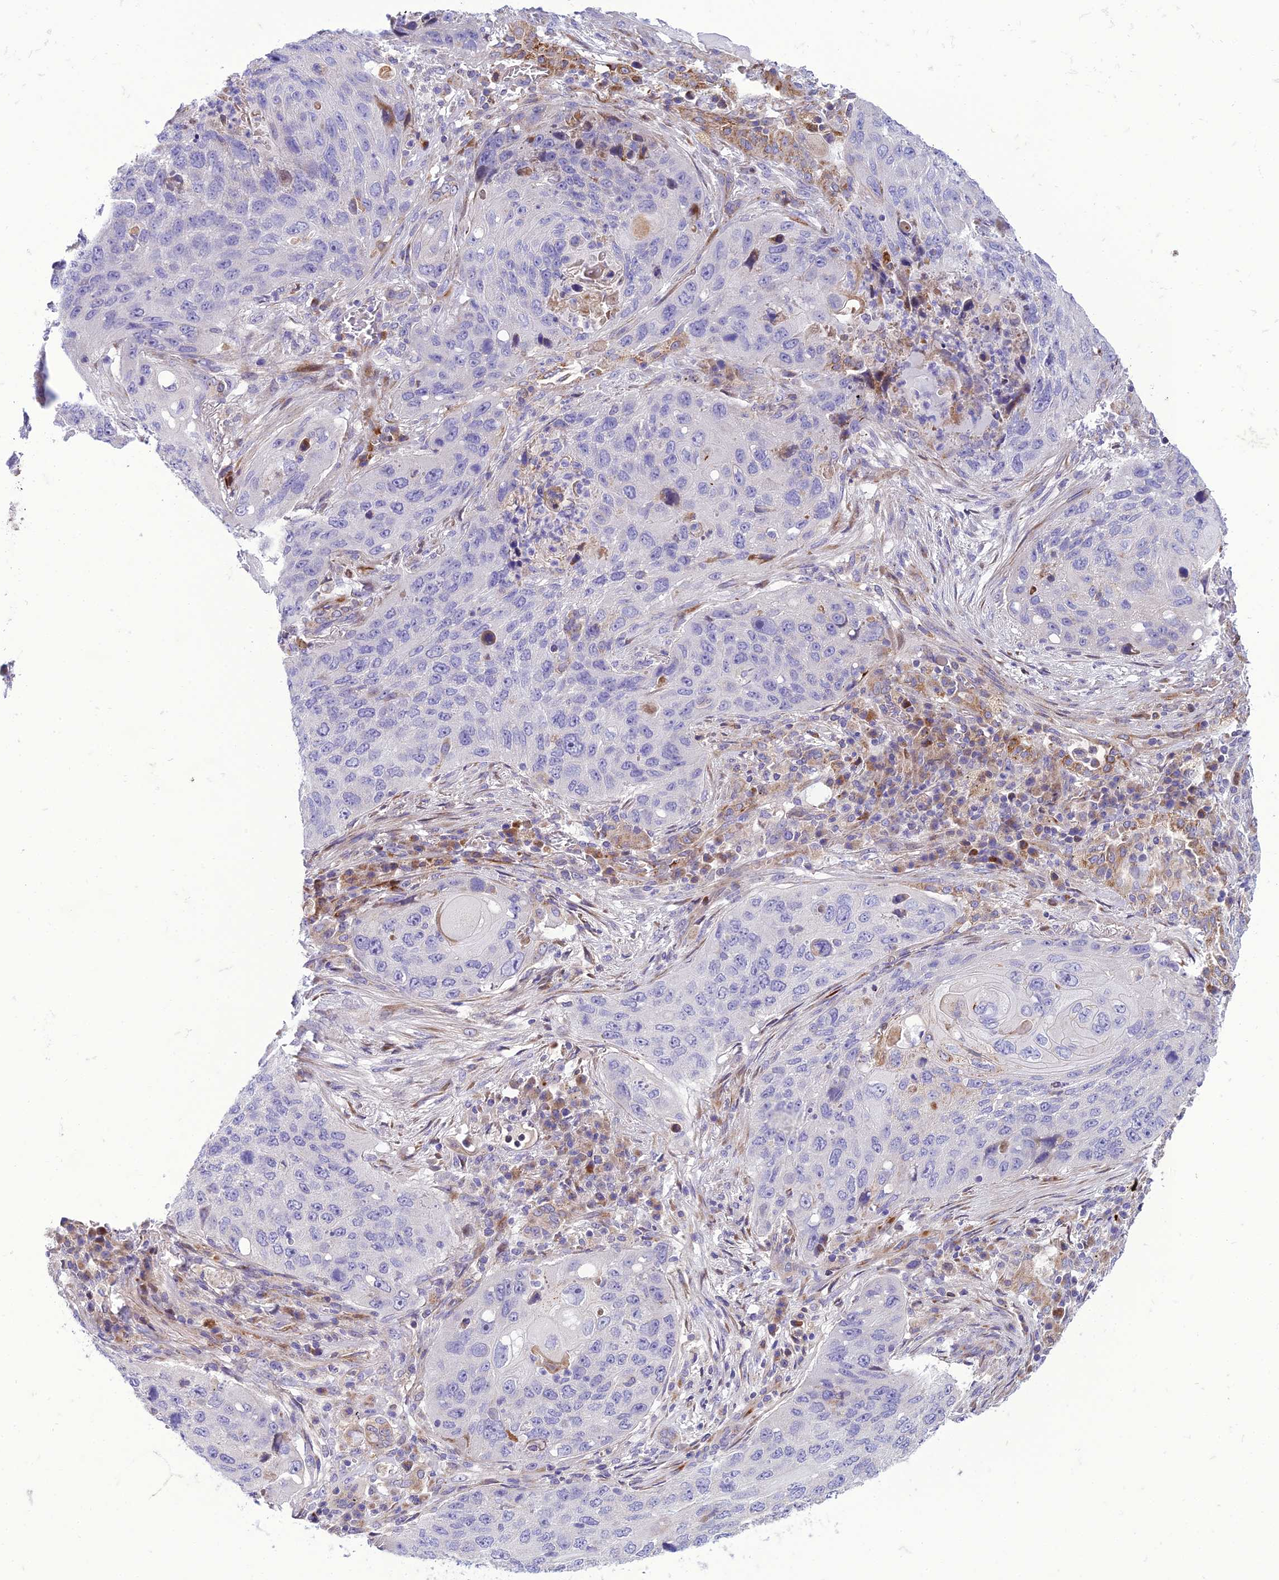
{"staining": {"intensity": "negative", "quantity": "none", "location": "none"}, "tissue": "lung cancer", "cell_type": "Tumor cells", "image_type": "cancer", "snomed": [{"axis": "morphology", "description": "Squamous cell carcinoma, NOS"}, {"axis": "topography", "description": "Lung"}], "caption": "Immunohistochemistry of lung squamous cell carcinoma reveals no staining in tumor cells.", "gene": "SEL1L3", "patient": {"sex": "female", "age": 63}}